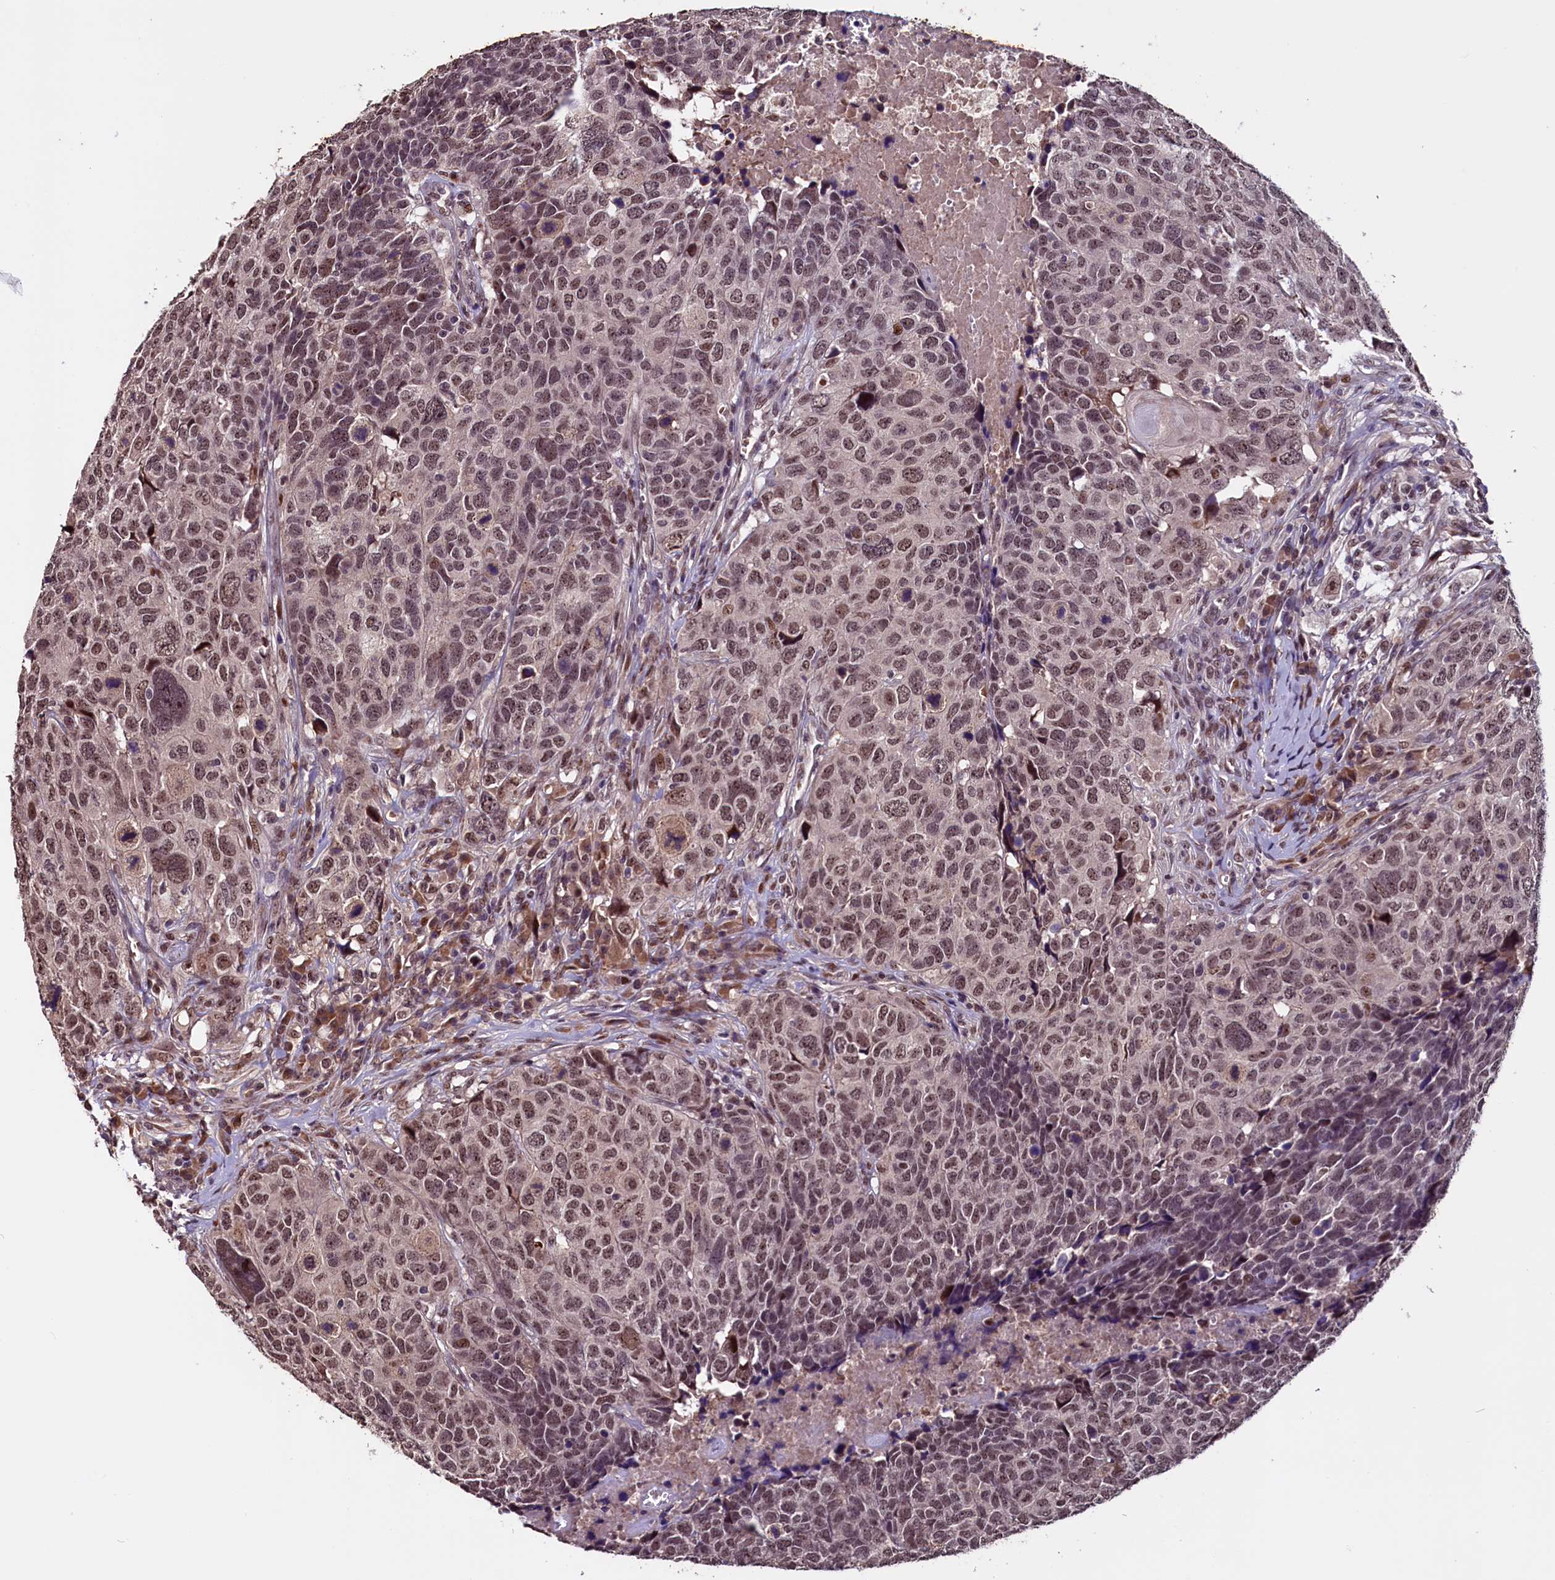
{"staining": {"intensity": "moderate", "quantity": ">75%", "location": "nuclear"}, "tissue": "head and neck cancer", "cell_type": "Tumor cells", "image_type": "cancer", "snomed": [{"axis": "morphology", "description": "Squamous cell carcinoma, NOS"}, {"axis": "topography", "description": "Head-Neck"}], "caption": "This is a micrograph of IHC staining of head and neck squamous cell carcinoma, which shows moderate positivity in the nuclear of tumor cells.", "gene": "RNMT", "patient": {"sex": "male", "age": 66}}